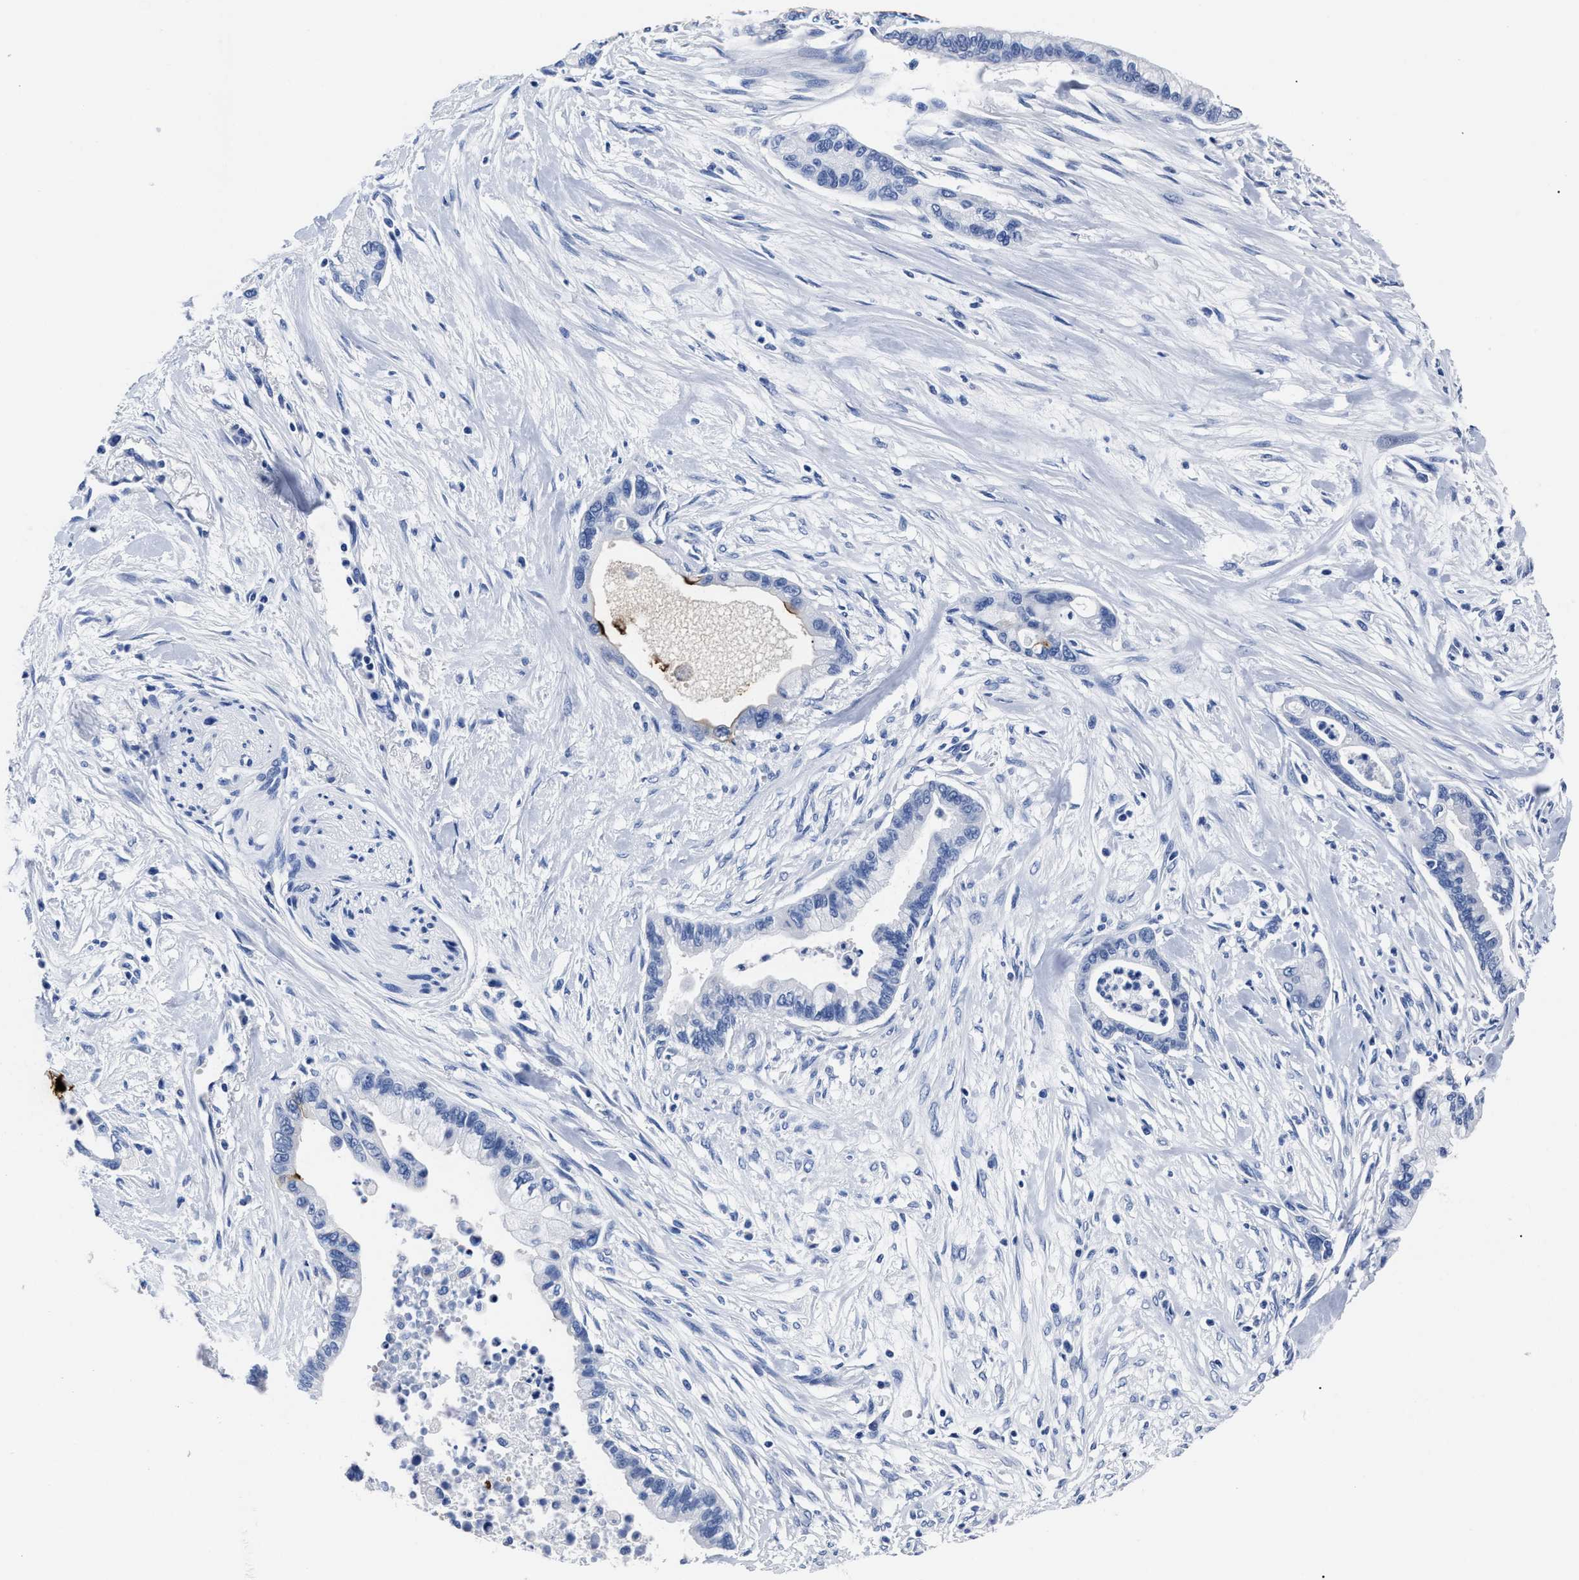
{"staining": {"intensity": "negative", "quantity": "none", "location": "none"}, "tissue": "pancreatic cancer", "cell_type": "Tumor cells", "image_type": "cancer", "snomed": [{"axis": "morphology", "description": "Adenocarcinoma, NOS"}, {"axis": "topography", "description": "Pancreas"}], "caption": "Tumor cells show no significant protein expression in pancreatic cancer.", "gene": "ALPG", "patient": {"sex": "male", "age": 70}}